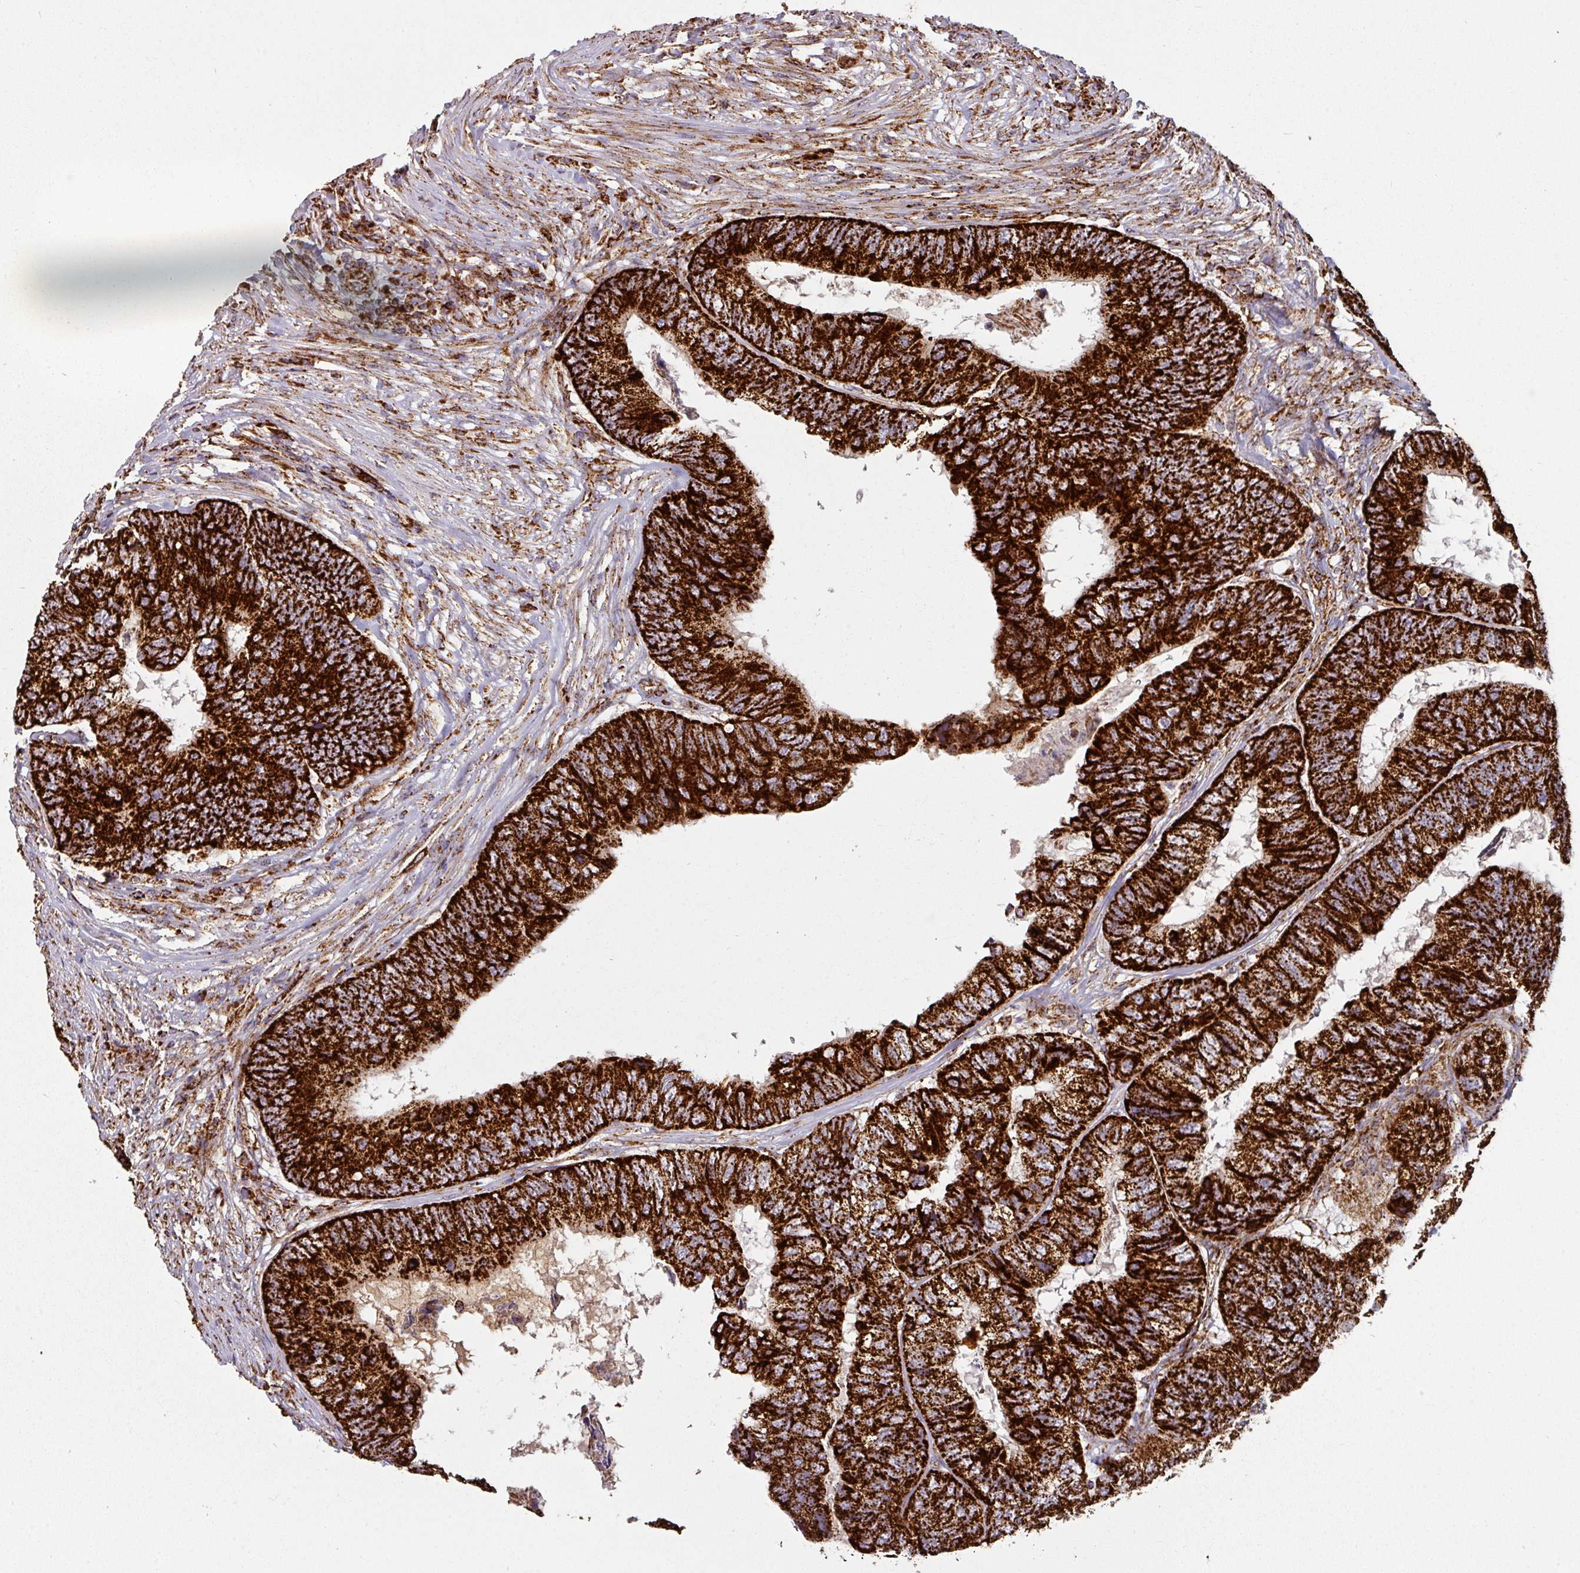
{"staining": {"intensity": "strong", "quantity": ">75%", "location": "cytoplasmic/membranous"}, "tissue": "colorectal cancer", "cell_type": "Tumor cells", "image_type": "cancer", "snomed": [{"axis": "morphology", "description": "Adenocarcinoma, NOS"}, {"axis": "topography", "description": "Colon"}], "caption": "Tumor cells exhibit strong cytoplasmic/membranous staining in approximately >75% of cells in colorectal cancer. (IHC, brightfield microscopy, high magnification).", "gene": "TRAP1", "patient": {"sex": "female", "age": 67}}